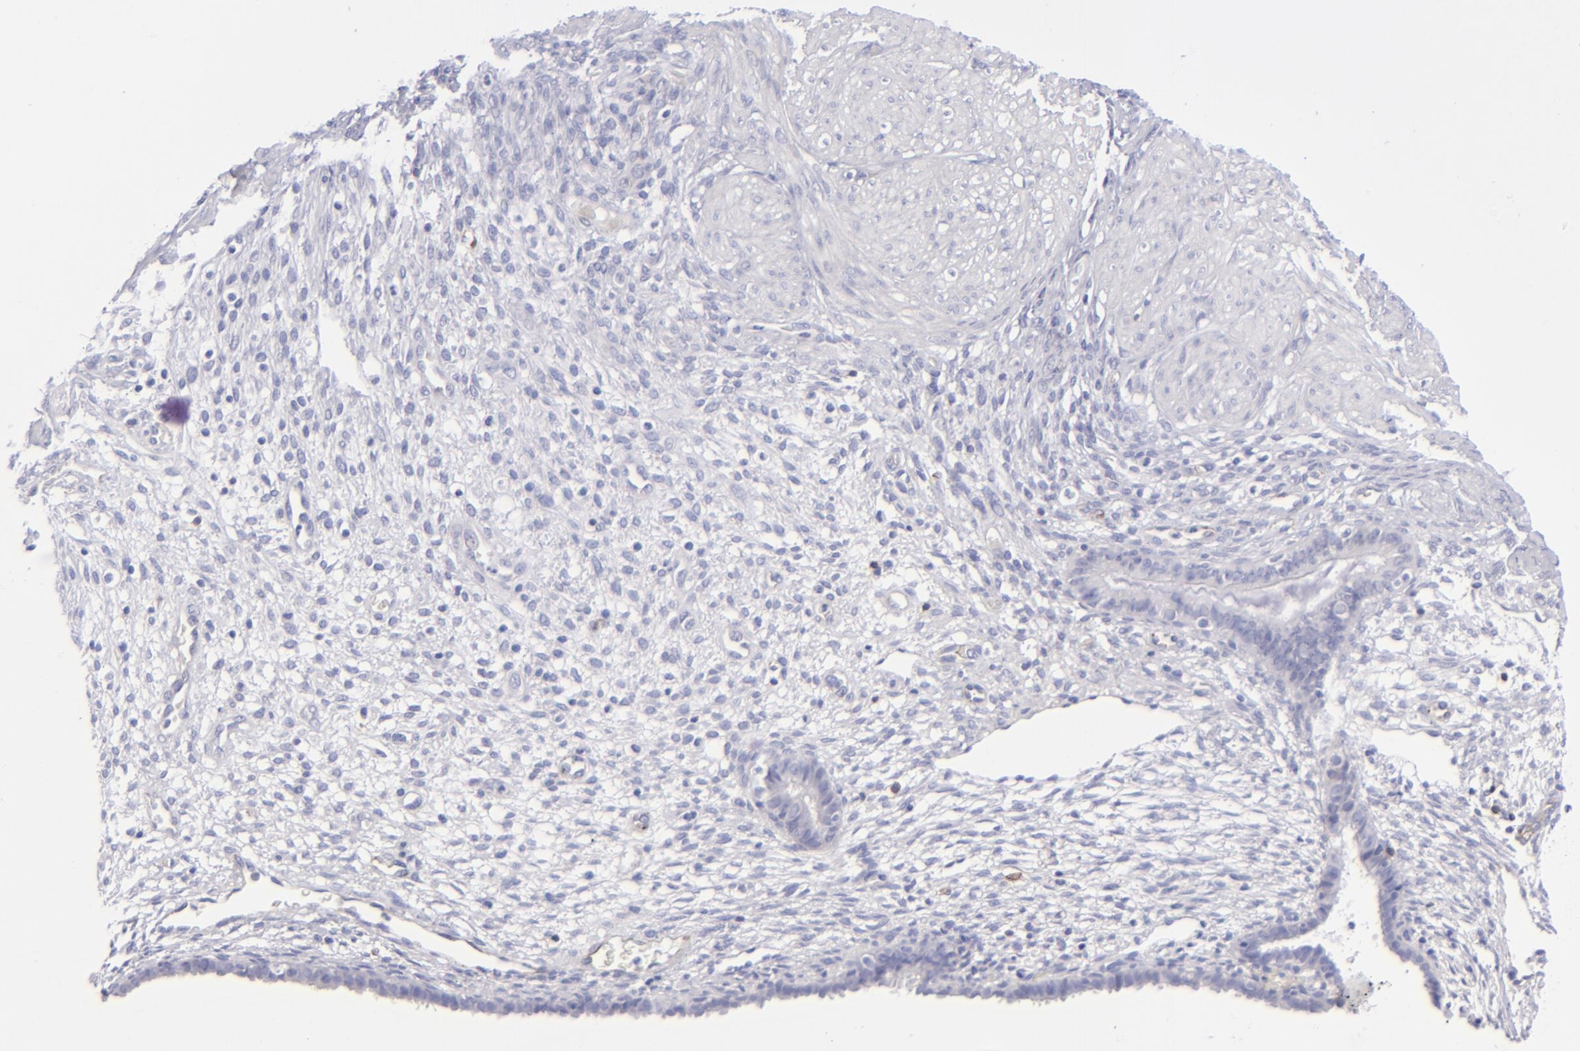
{"staining": {"intensity": "negative", "quantity": "none", "location": "none"}, "tissue": "endometrium", "cell_type": "Cells in endometrial stroma", "image_type": "normal", "snomed": [{"axis": "morphology", "description": "Normal tissue, NOS"}, {"axis": "topography", "description": "Endometrium"}], "caption": "This is an immunohistochemistry (IHC) photomicrograph of normal human endometrium. There is no staining in cells in endometrial stroma.", "gene": "CD27", "patient": {"sex": "female", "age": 72}}